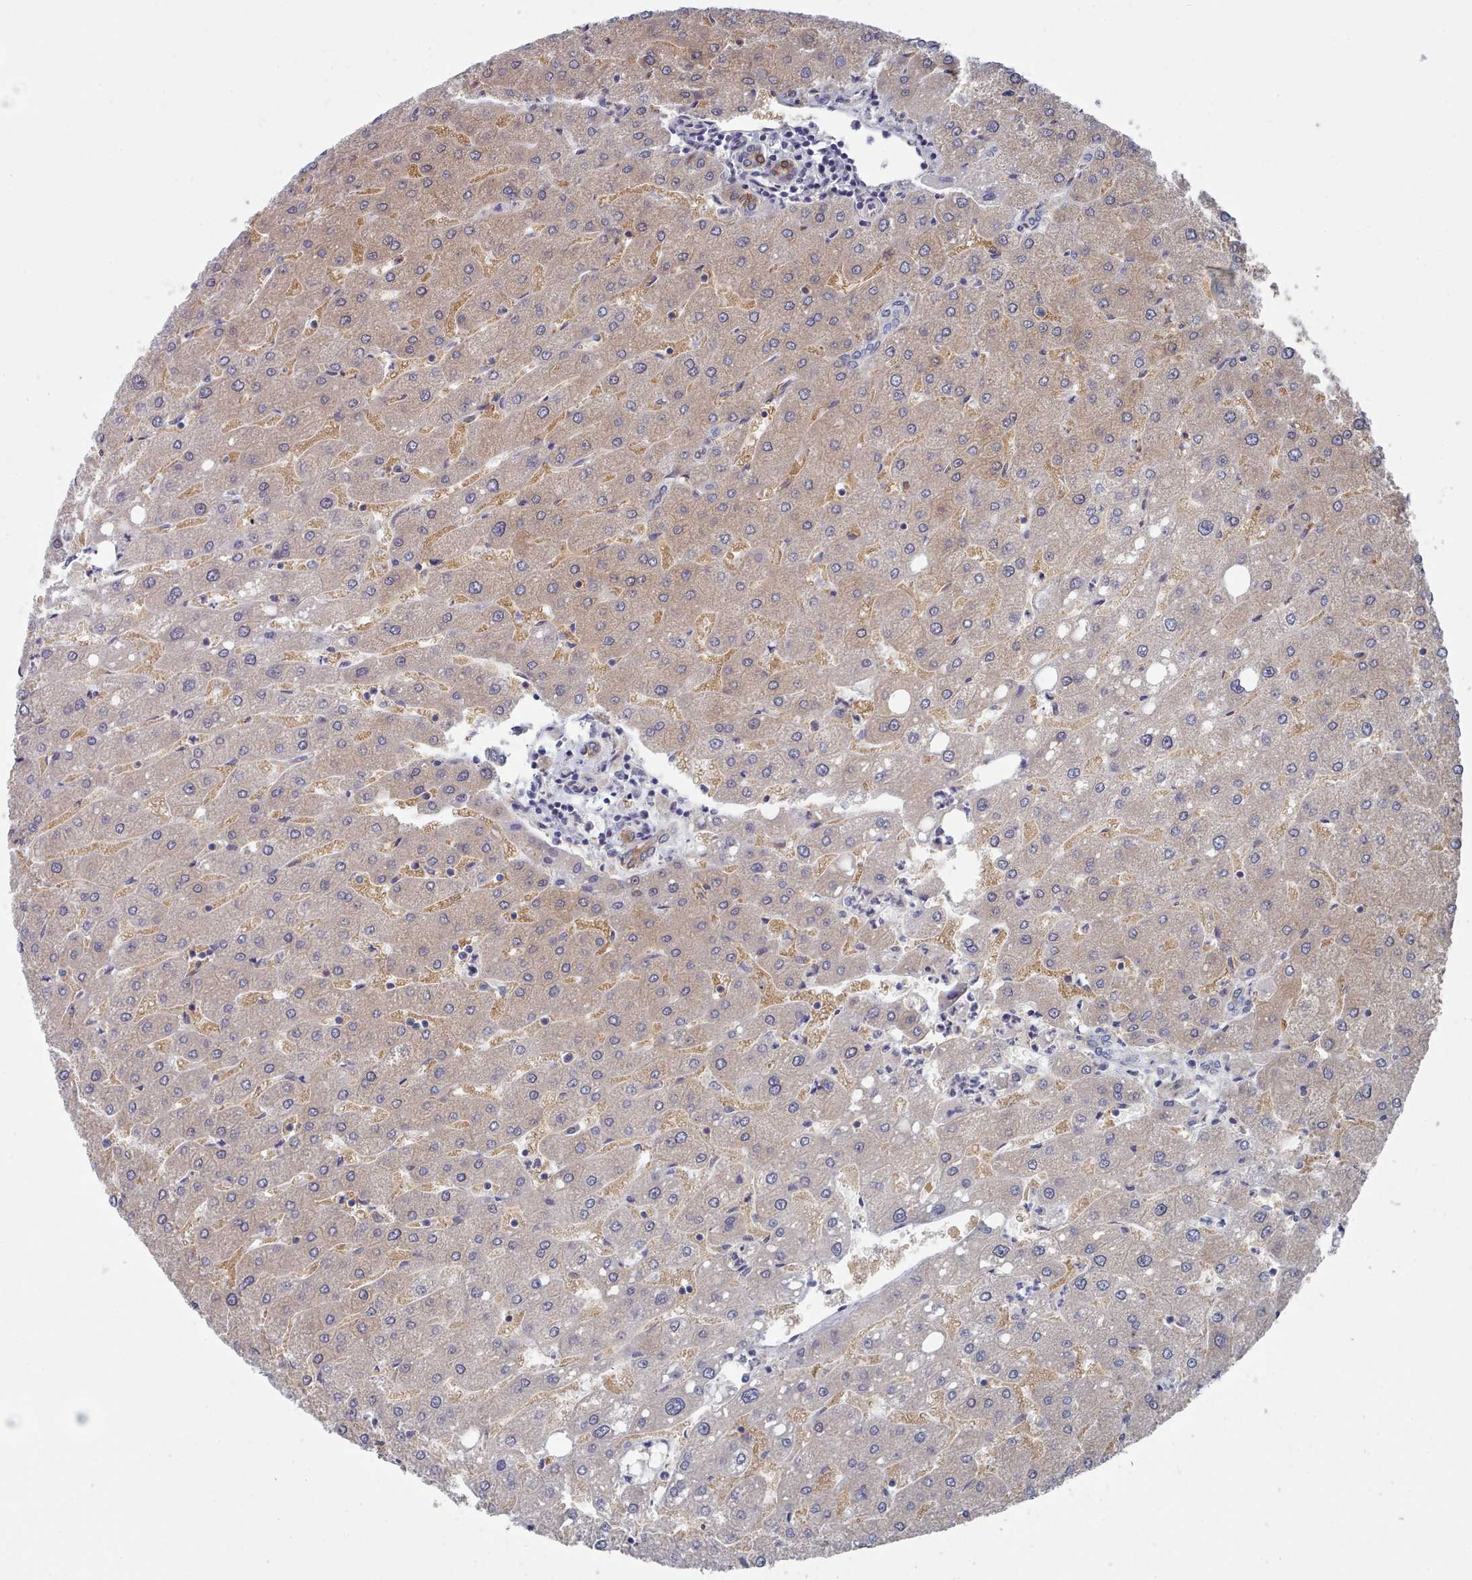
{"staining": {"intensity": "moderate", "quantity": "<25%", "location": "cytoplasmic/membranous"}, "tissue": "liver", "cell_type": "Cholangiocytes", "image_type": "normal", "snomed": [{"axis": "morphology", "description": "Normal tissue, NOS"}, {"axis": "topography", "description": "Liver"}], "caption": "This histopathology image exhibits IHC staining of unremarkable liver, with low moderate cytoplasmic/membranous positivity in about <25% of cholangiocytes.", "gene": "ENSG00000285188", "patient": {"sex": "male", "age": 67}}